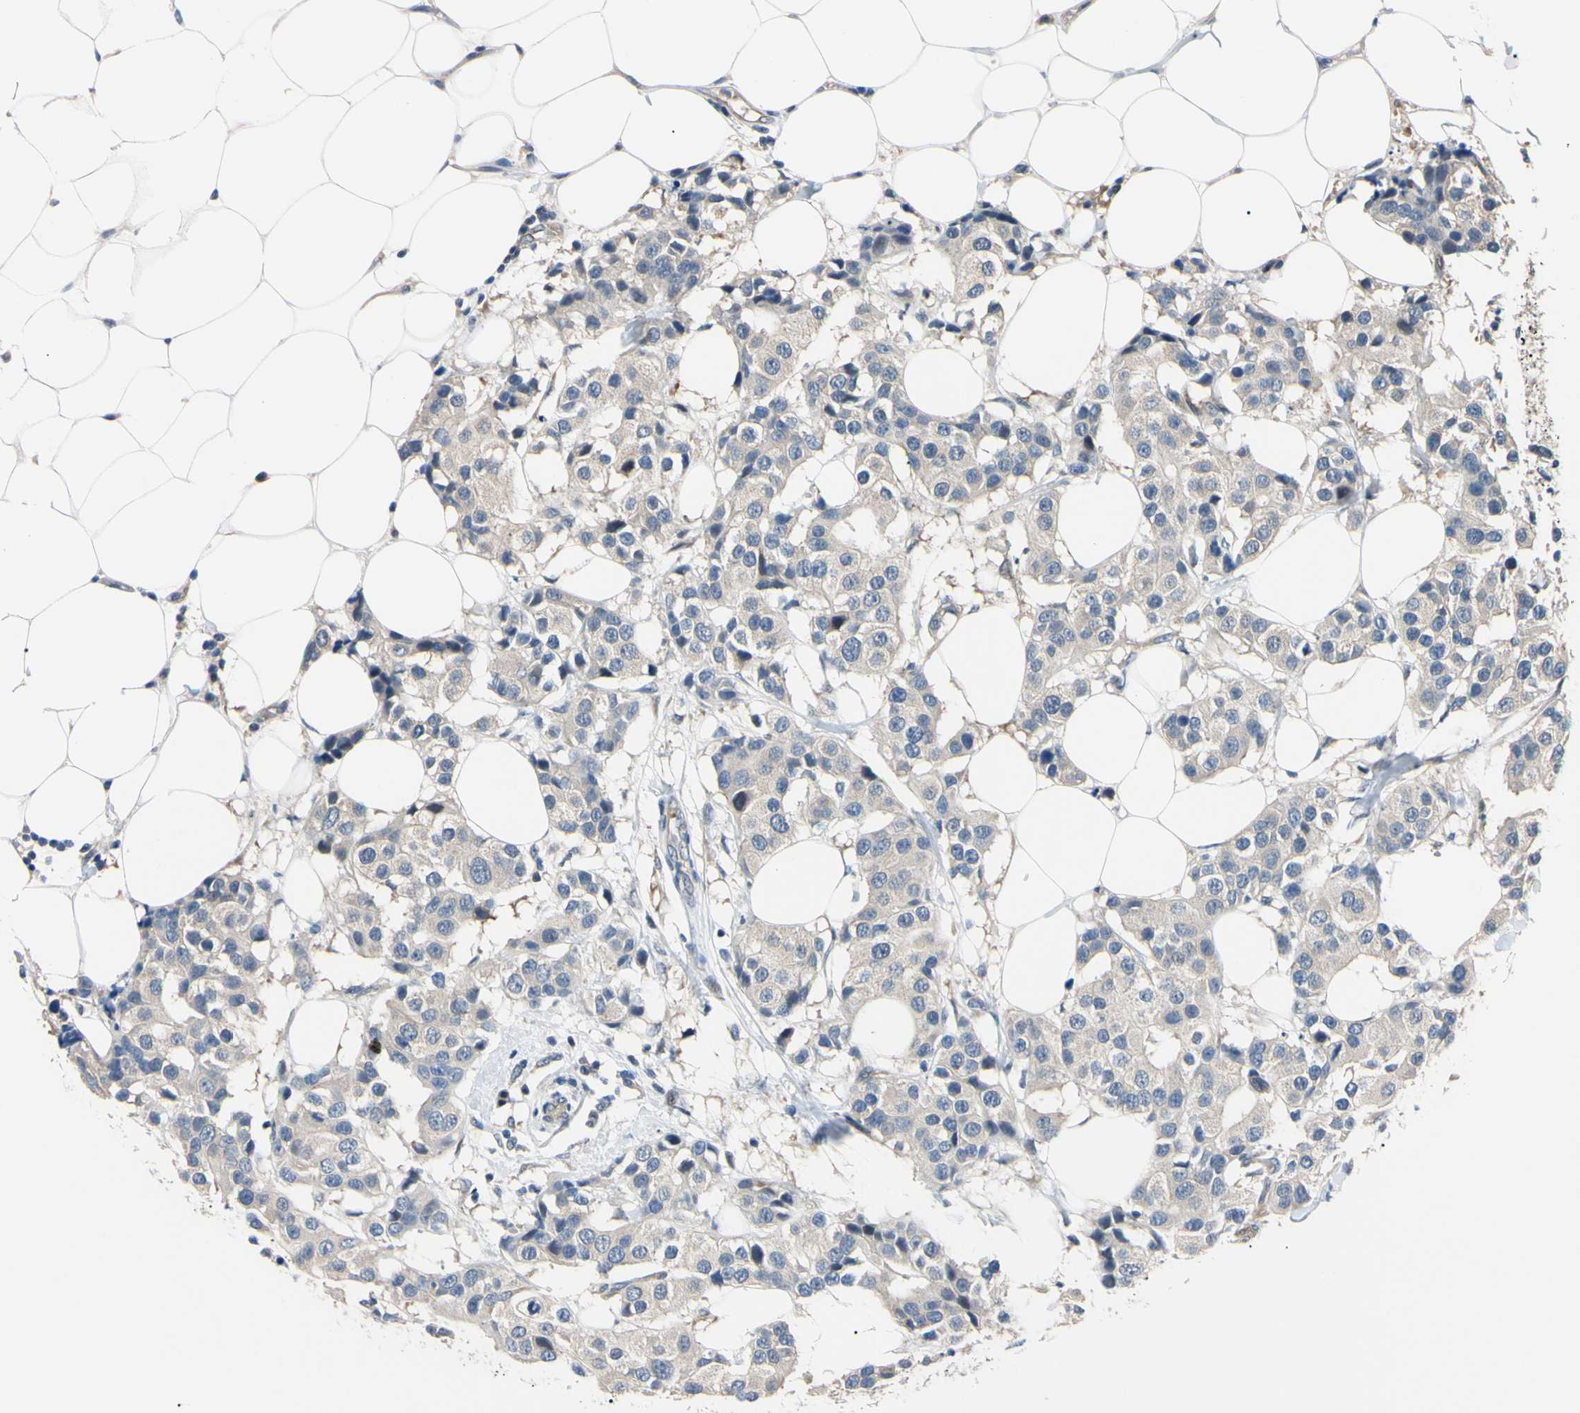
{"staining": {"intensity": "negative", "quantity": "none", "location": "none"}, "tissue": "breast cancer", "cell_type": "Tumor cells", "image_type": "cancer", "snomed": [{"axis": "morphology", "description": "Normal tissue, NOS"}, {"axis": "morphology", "description": "Duct carcinoma"}, {"axis": "topography", "description": "Breast"}], "caption": "Image shows no protein staining in tumor cells of intraductal carcinoma (breast) tissue.", "gene": "RARS1", "patient": {"sex": "female", "age": 39}}